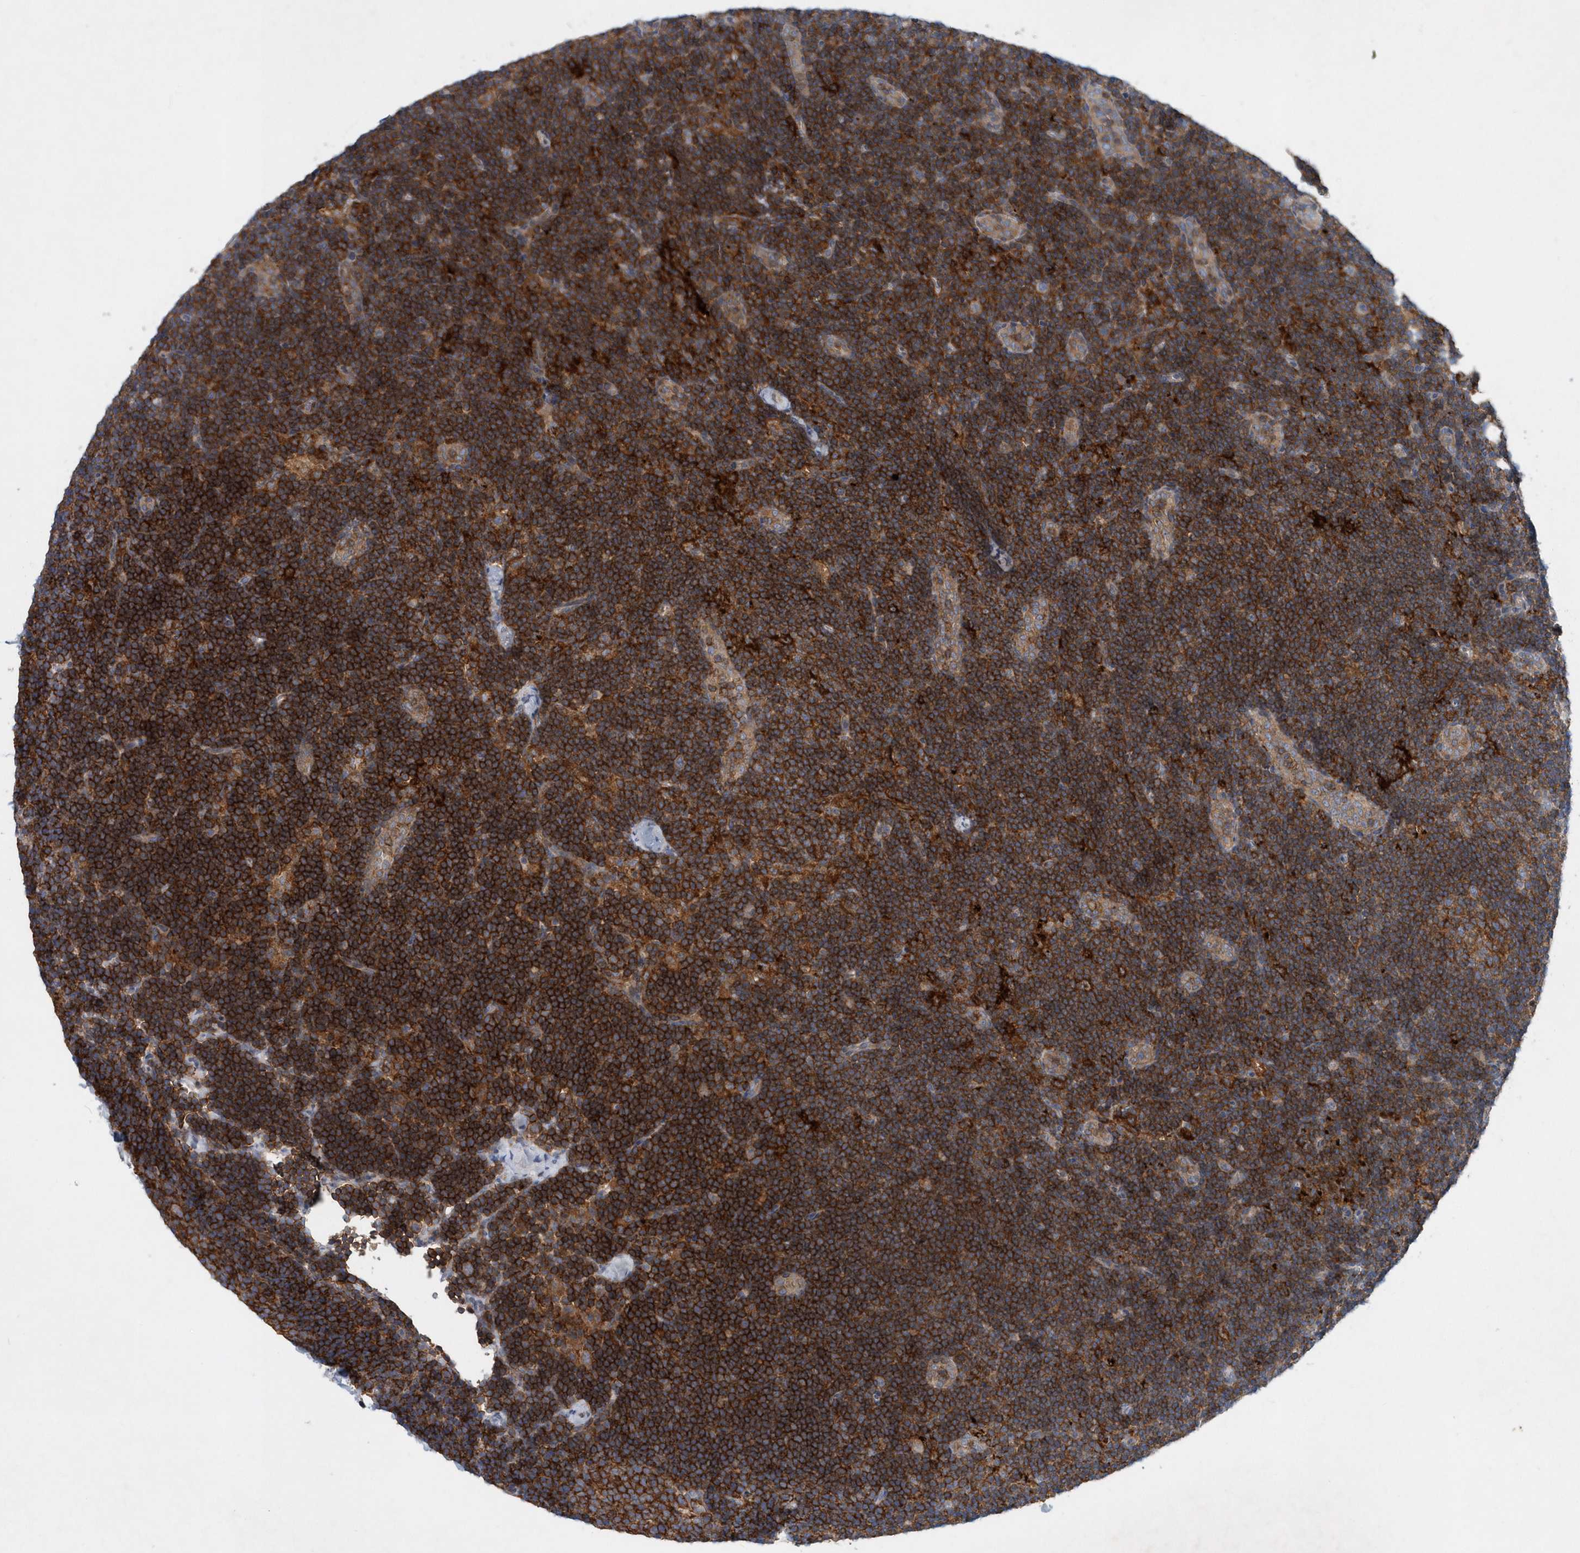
{"staining": {"intensity": "moderate", "quantity": "25%-75%", "location": "cytoplasmic/membranous"}, "tissue": "lymph node", "cell_type": "Germinal center cells", "image_type": "normal", "snomed": [{"axis": "morphology", "description": "Normal tissue, NOS"}, {"axis": "topography", "description": "Lymph node"}], "caption": "Brown immunohistochemical staining in normal human lymph node reveals moderate cytoplasmic/membranous positivity in approximately 25%-75% of germinal center cells.", "gene": "P2RY10", "patient": {"sex": "female", "age": 22}}